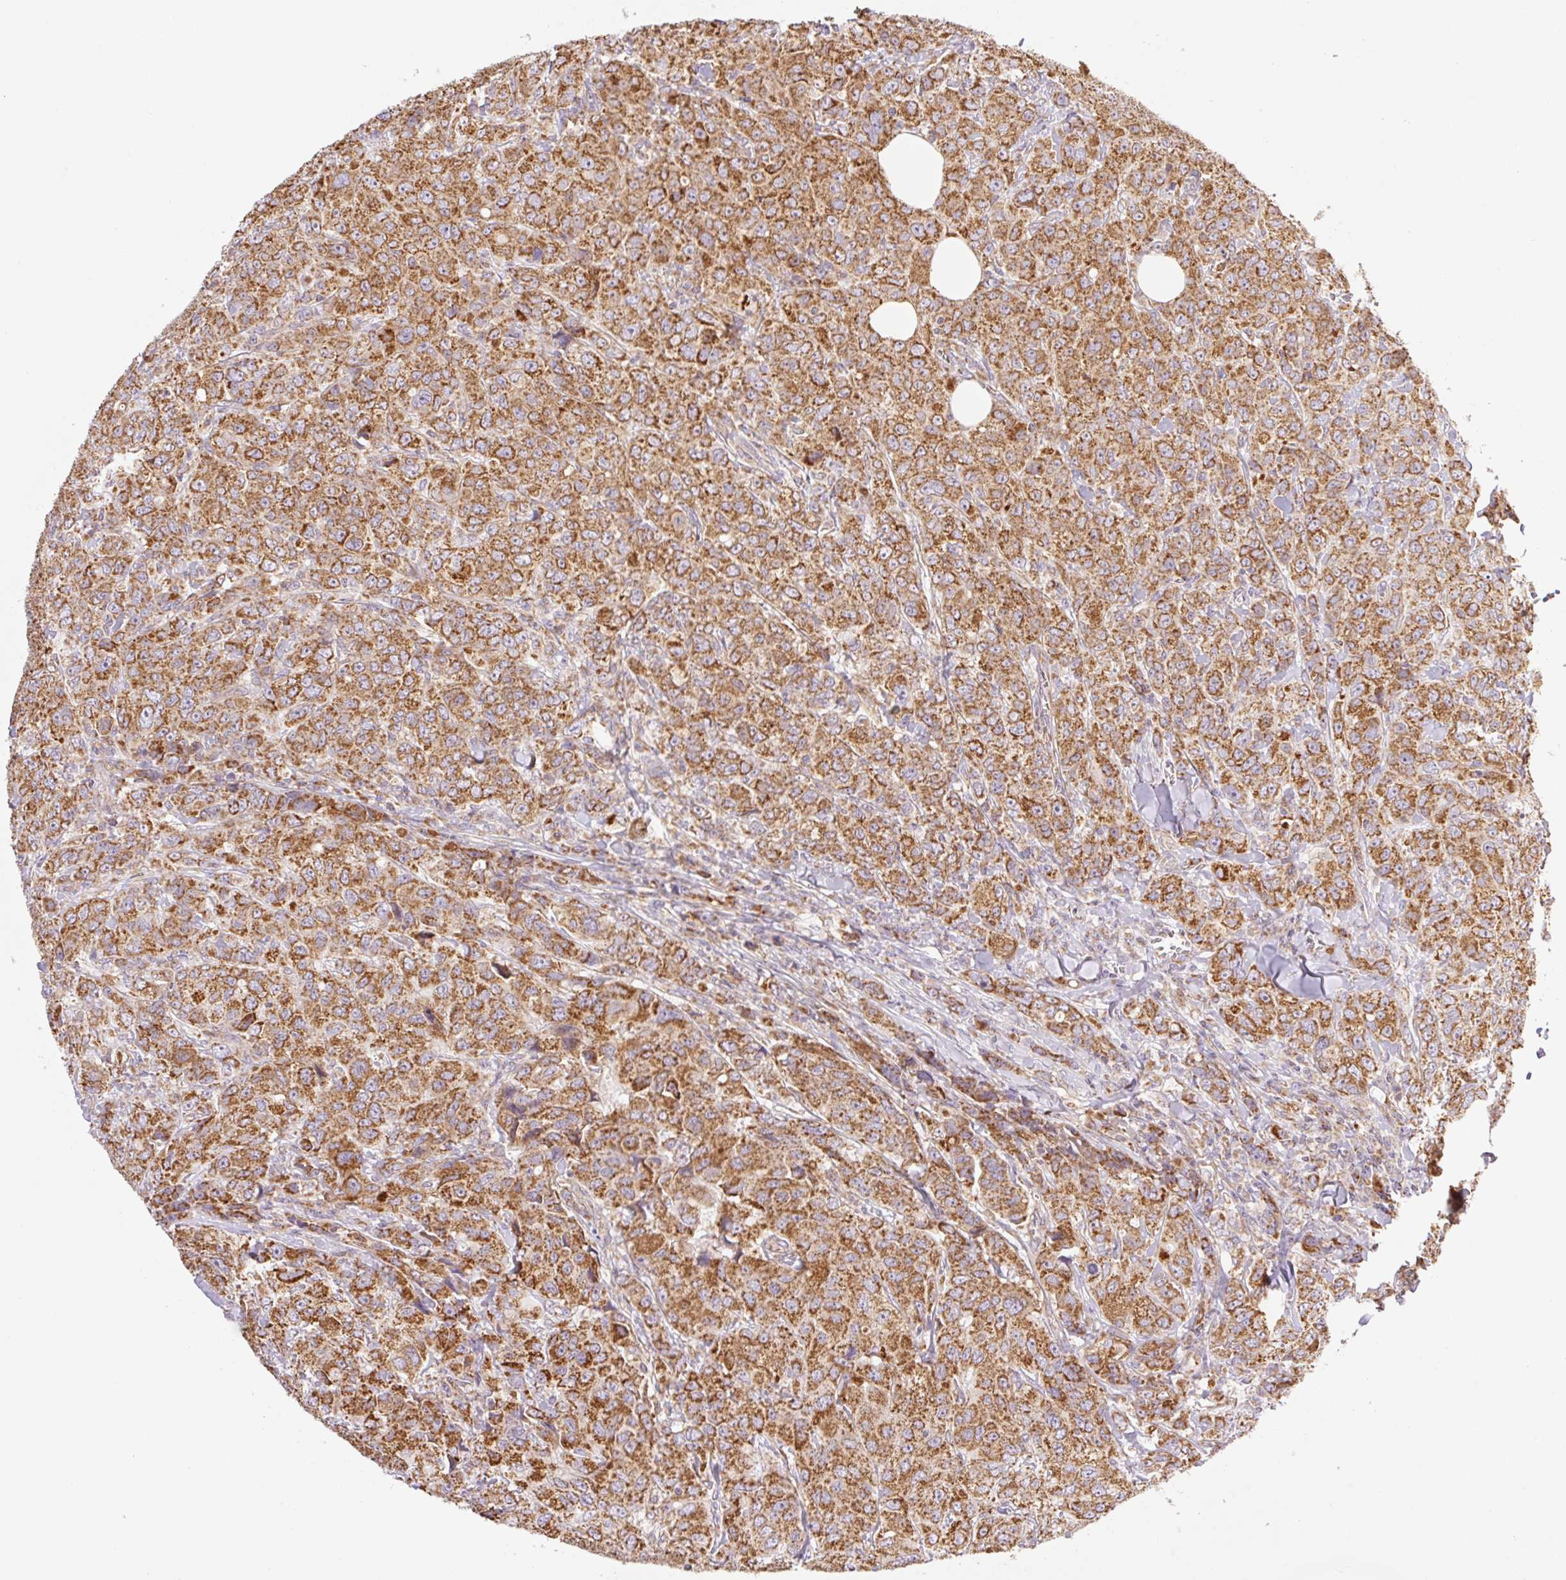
{"staining": {"intensity": "strong", "quantity": ">75%", "location": "cytoplasmic/membranous"}, "tissue": "breast cancer", "cell_type": "Tumor cells", "image_type": "cancer", "snomed": [{"axis": "morphology", "description": "Duct carcinoma"}, {"axis": "topography", "description": "Breast"}], "caption": "Immunohistochemical staining of breast cancer (infiltrating ductal carcinoma) reveals high levels of strong cytoplasmic/membranous protein expression in about >75% of tumor cells.", "gene": "GOSR2", "patient": {"sex": "female", "age": 43}}